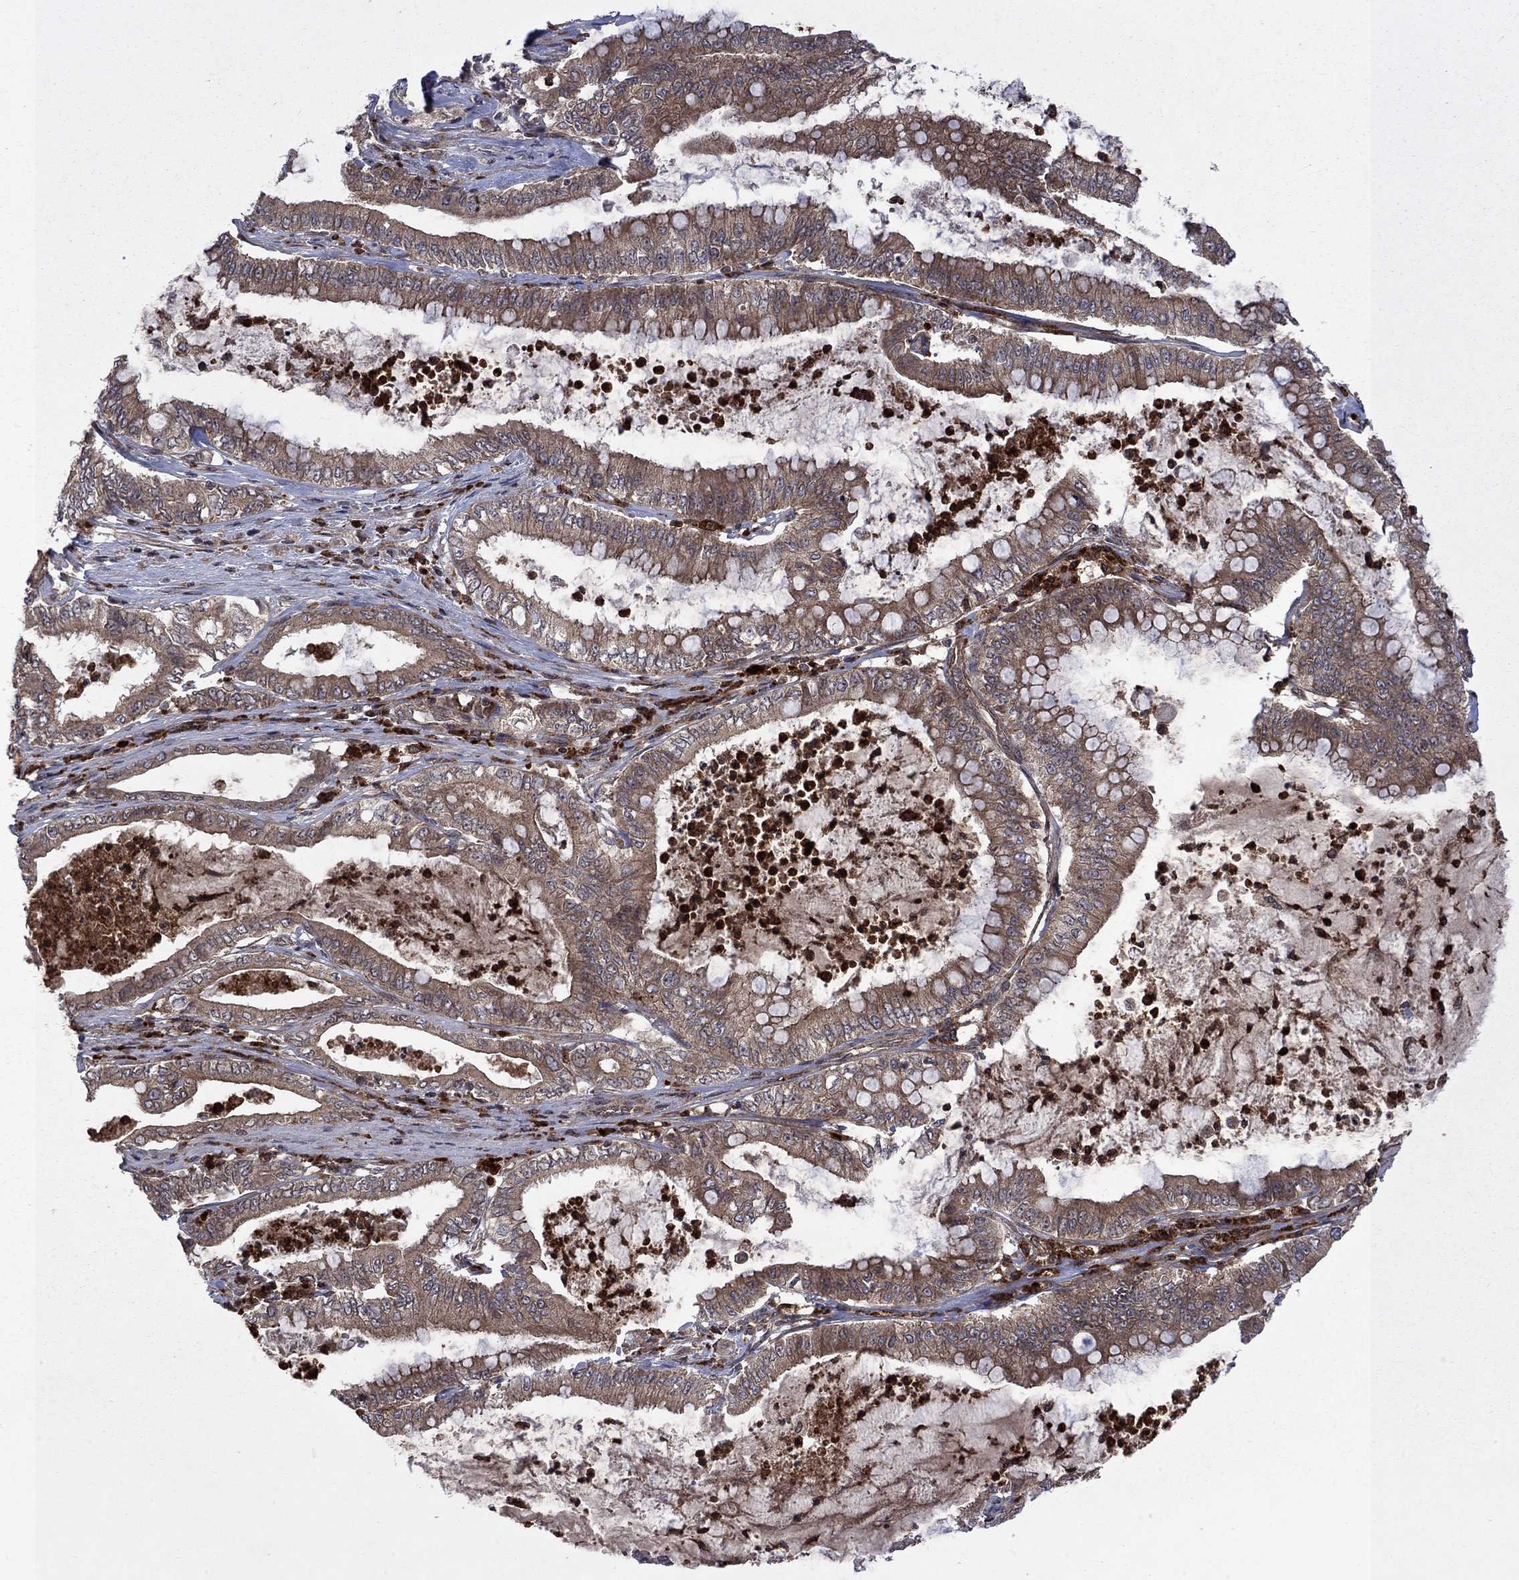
{"staining": {"intensity": "weak", "quantity": ">75%", "location": "cytoplasmic/membranous"}, "tissue": "pancreatic cancer", "cell_type": "Tumor cells", "image_type": "cancer", "snomed": [{"axis": "morphology", "description": "Adenocarcinoma, NOS"}, {"axis": "topography", "description": "Pancreas"}], "caption": "The image displays immunohistochemical staining of pancreatic cancer (adenocarcinoma). There is weak cytoplasmic/membranous expression is seen in approximately >75% of tumor cells.", "gene": "TMEM33", "patient": {"sex": "male", "age": 71}}